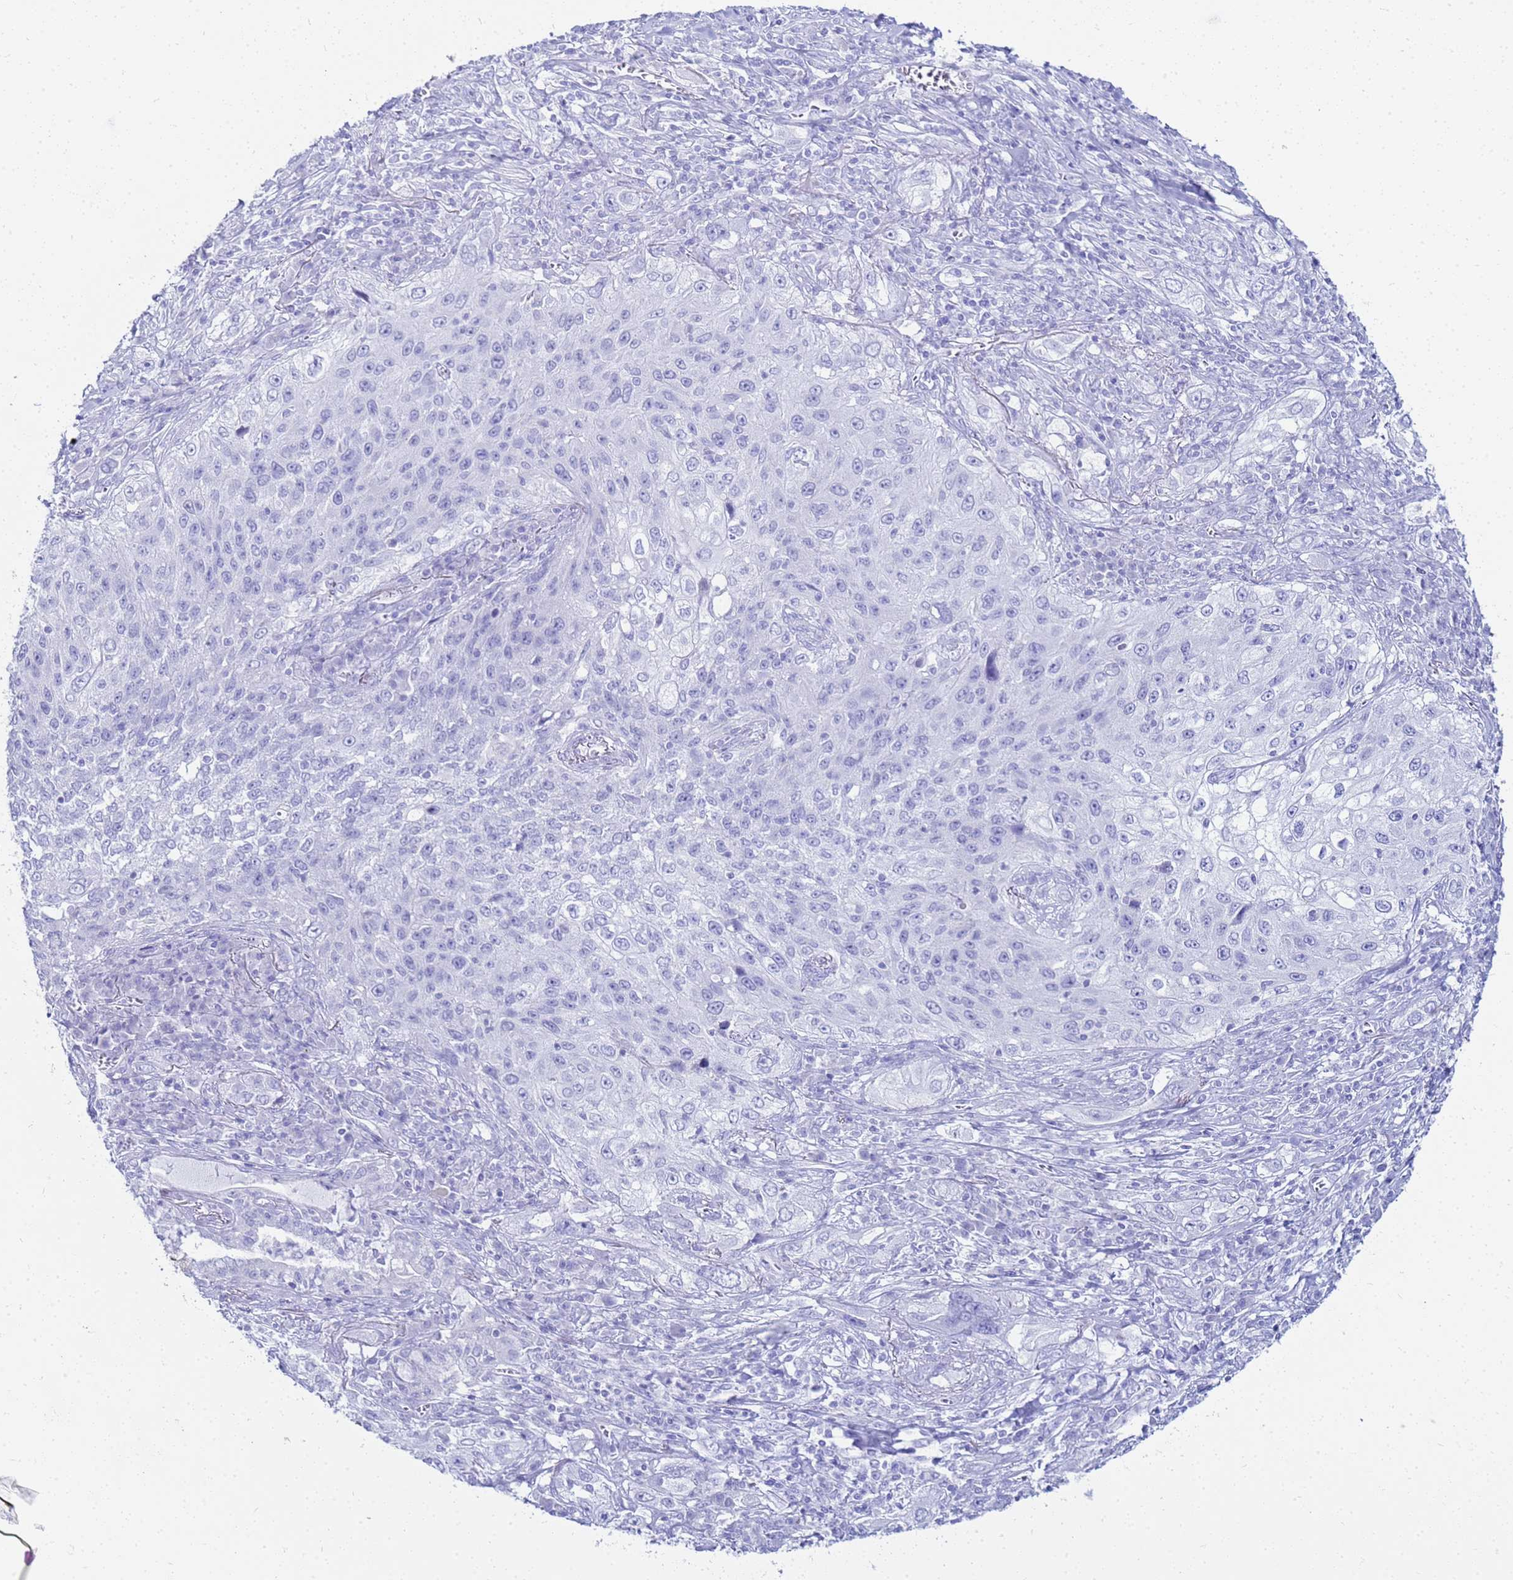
{"staining": {"intensity": "negative", "quantity": "none", "location": "none"}, "tissue": "lung cancer", "cell_type": "Tumor cells", "image_type": "cancer", "snomed": [{"axis": "morphology", "description": "Squamous cell carcinoma, NOS"}, {"axis": "topography", "description": "Lung"}], "caption": "Squamous cell carcinoma (lung) stained for a protein using IHC displays no staining tumor cells.", "gene": "CKB", "patient": {"sex": "female", "age": 69}}